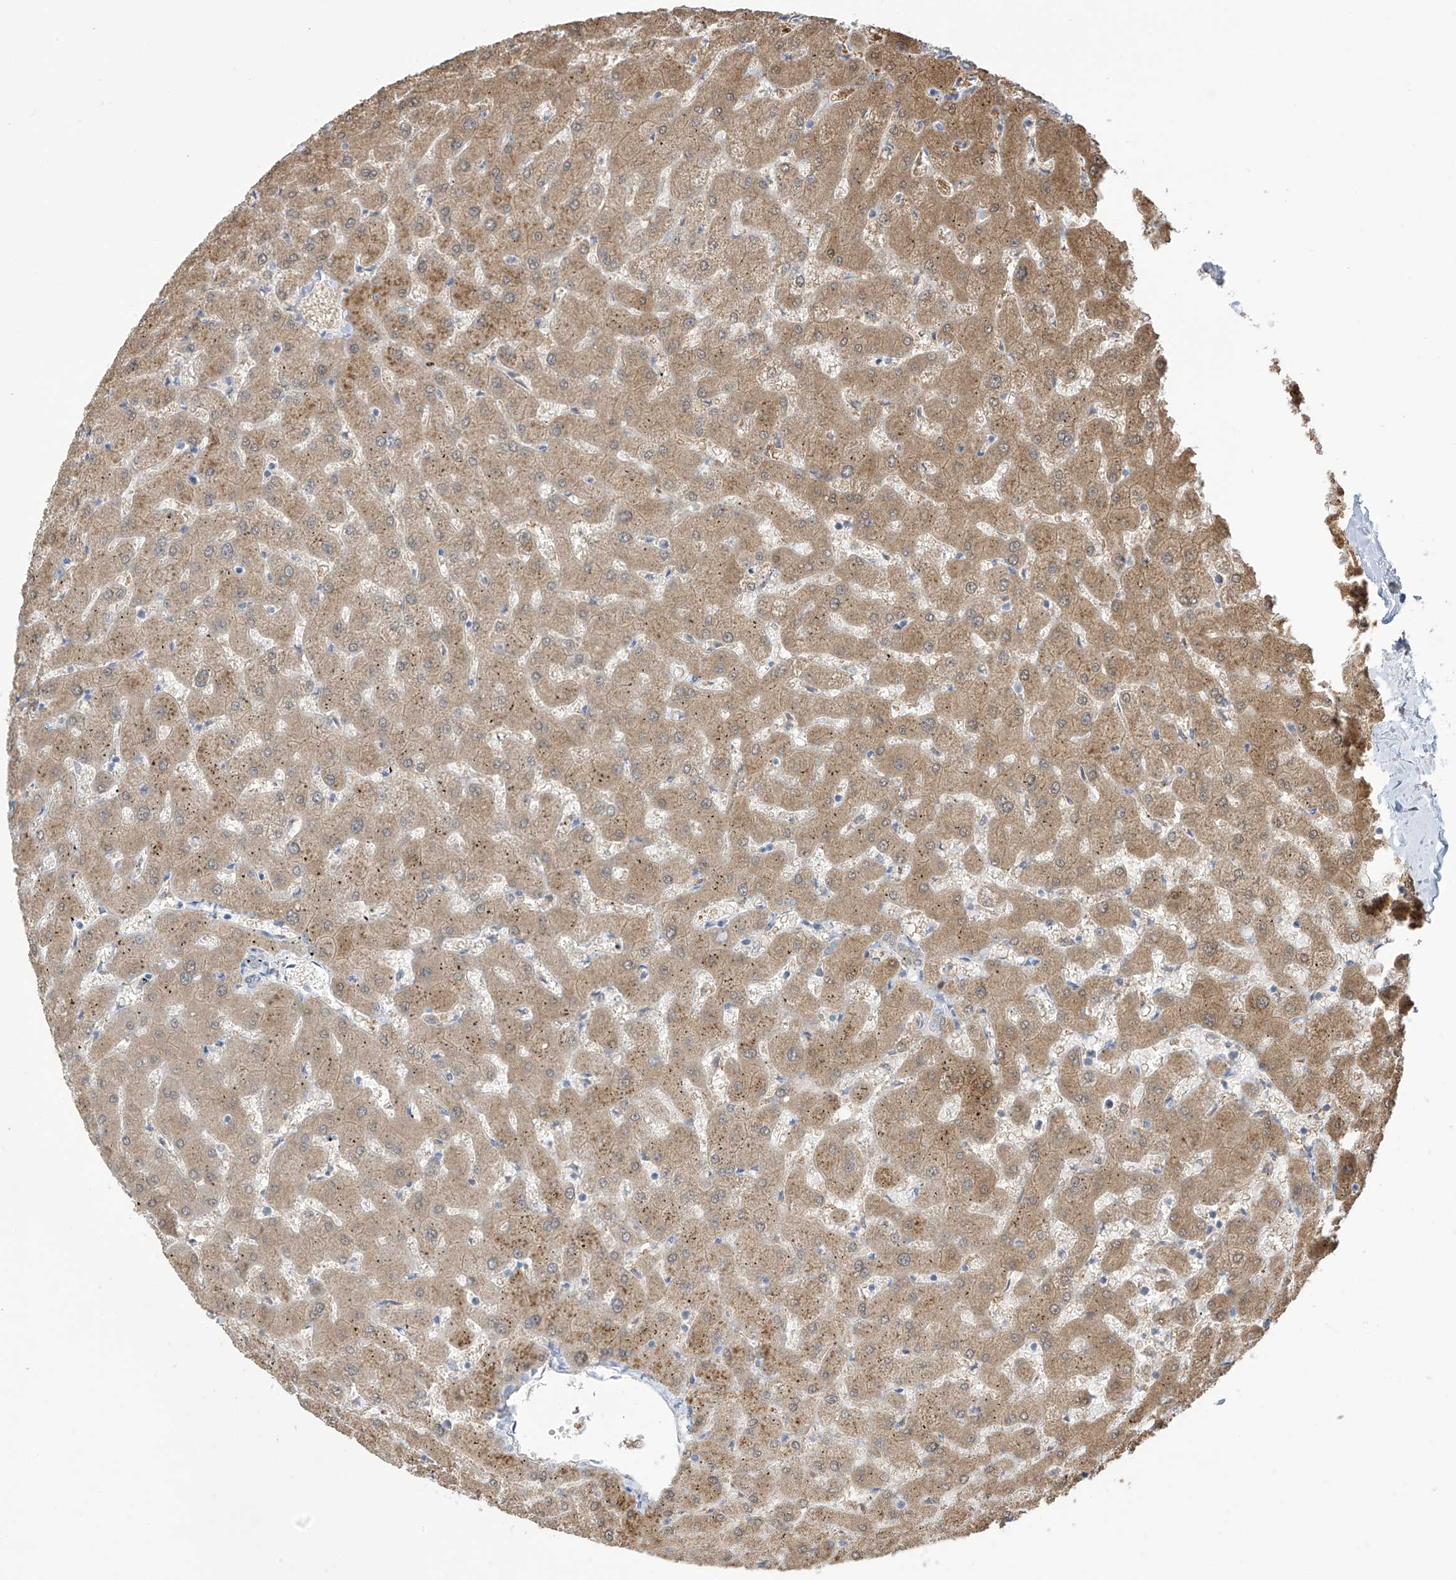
{"staining": {"intensity": "negative", "quantity": "none", "location": "none"}, "tissue": "liver", "cell_type": "Cholangiocytes", "image_type": "normal", "snomed": [{"axis": "morphology", "description": "Normal tissue, NOS"}, {"axis": "topography", "description": "Liver"}], "caption": "A high-resolution photomicrograph shows immunohistochemistry staining of benign liver, which exhibits no significant positivity in cholangiocytes.", "gene": "IDH1", "patient": {"sex": "female", "age": 63}}